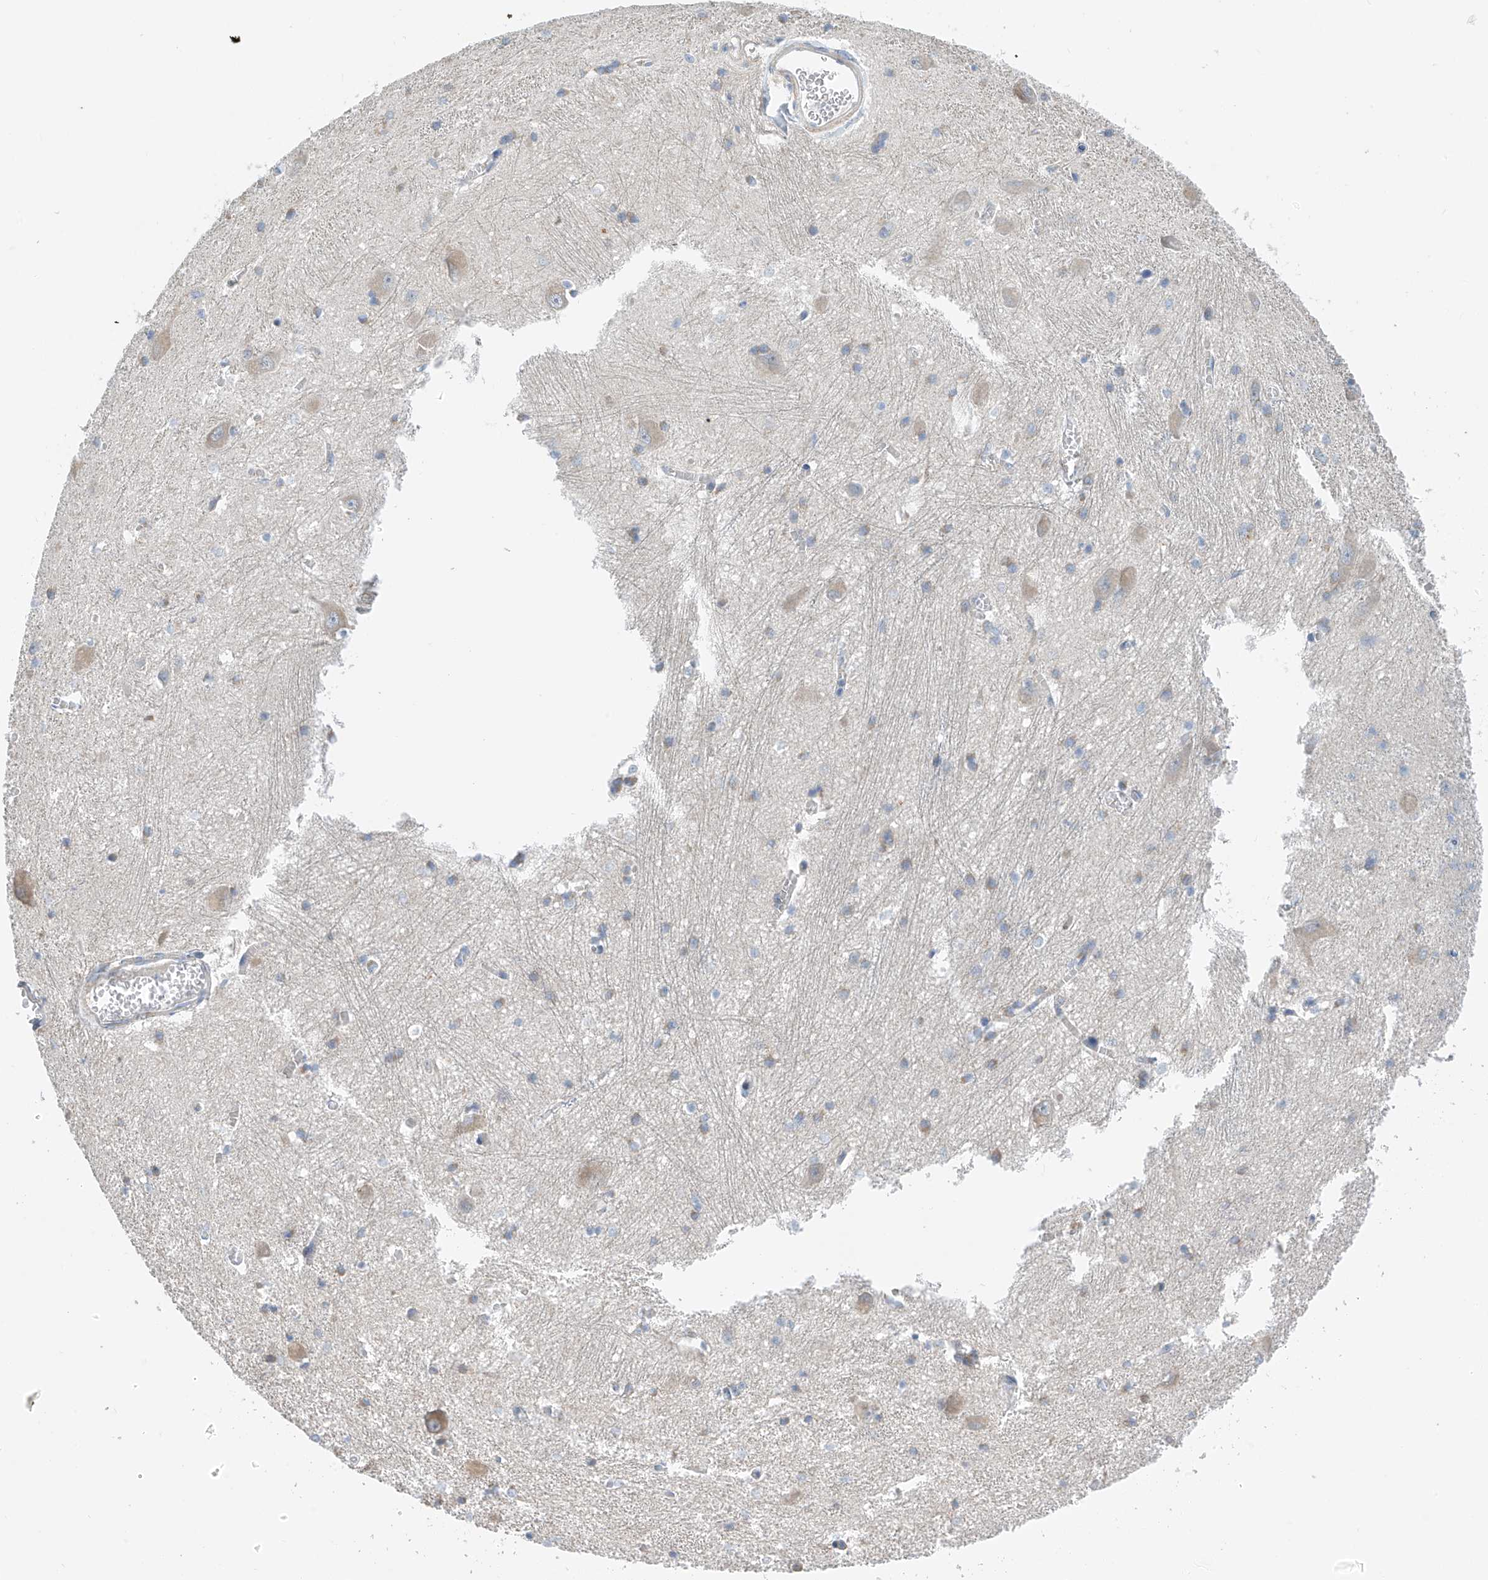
{"staining": {"intensity": "weak", "quantity": "<25%", "location": "cytoplasmic/membranous"}, "tissue": "caudate", "cell_type": "Glial cells", "image_type": "normal", "snomed": [{"axis": "morphology", "description": "Normal tissue, NOS"}, {"axis": "topography", "description": "Lateral ventricle wall"}], "caption": "IHC micrograph of normal caudate: caudate stained with DAB (3,3'-diaminobenzidine) reveals no significant protein positivity in glial cells. (Stains: DAB immunohistochemistry (IHC) with hematoxylin counter stain, Microscopy: brightfield microscopy at high magnification).", "gene": "REC8", "patient": {"sex": "male", "age": 37}}